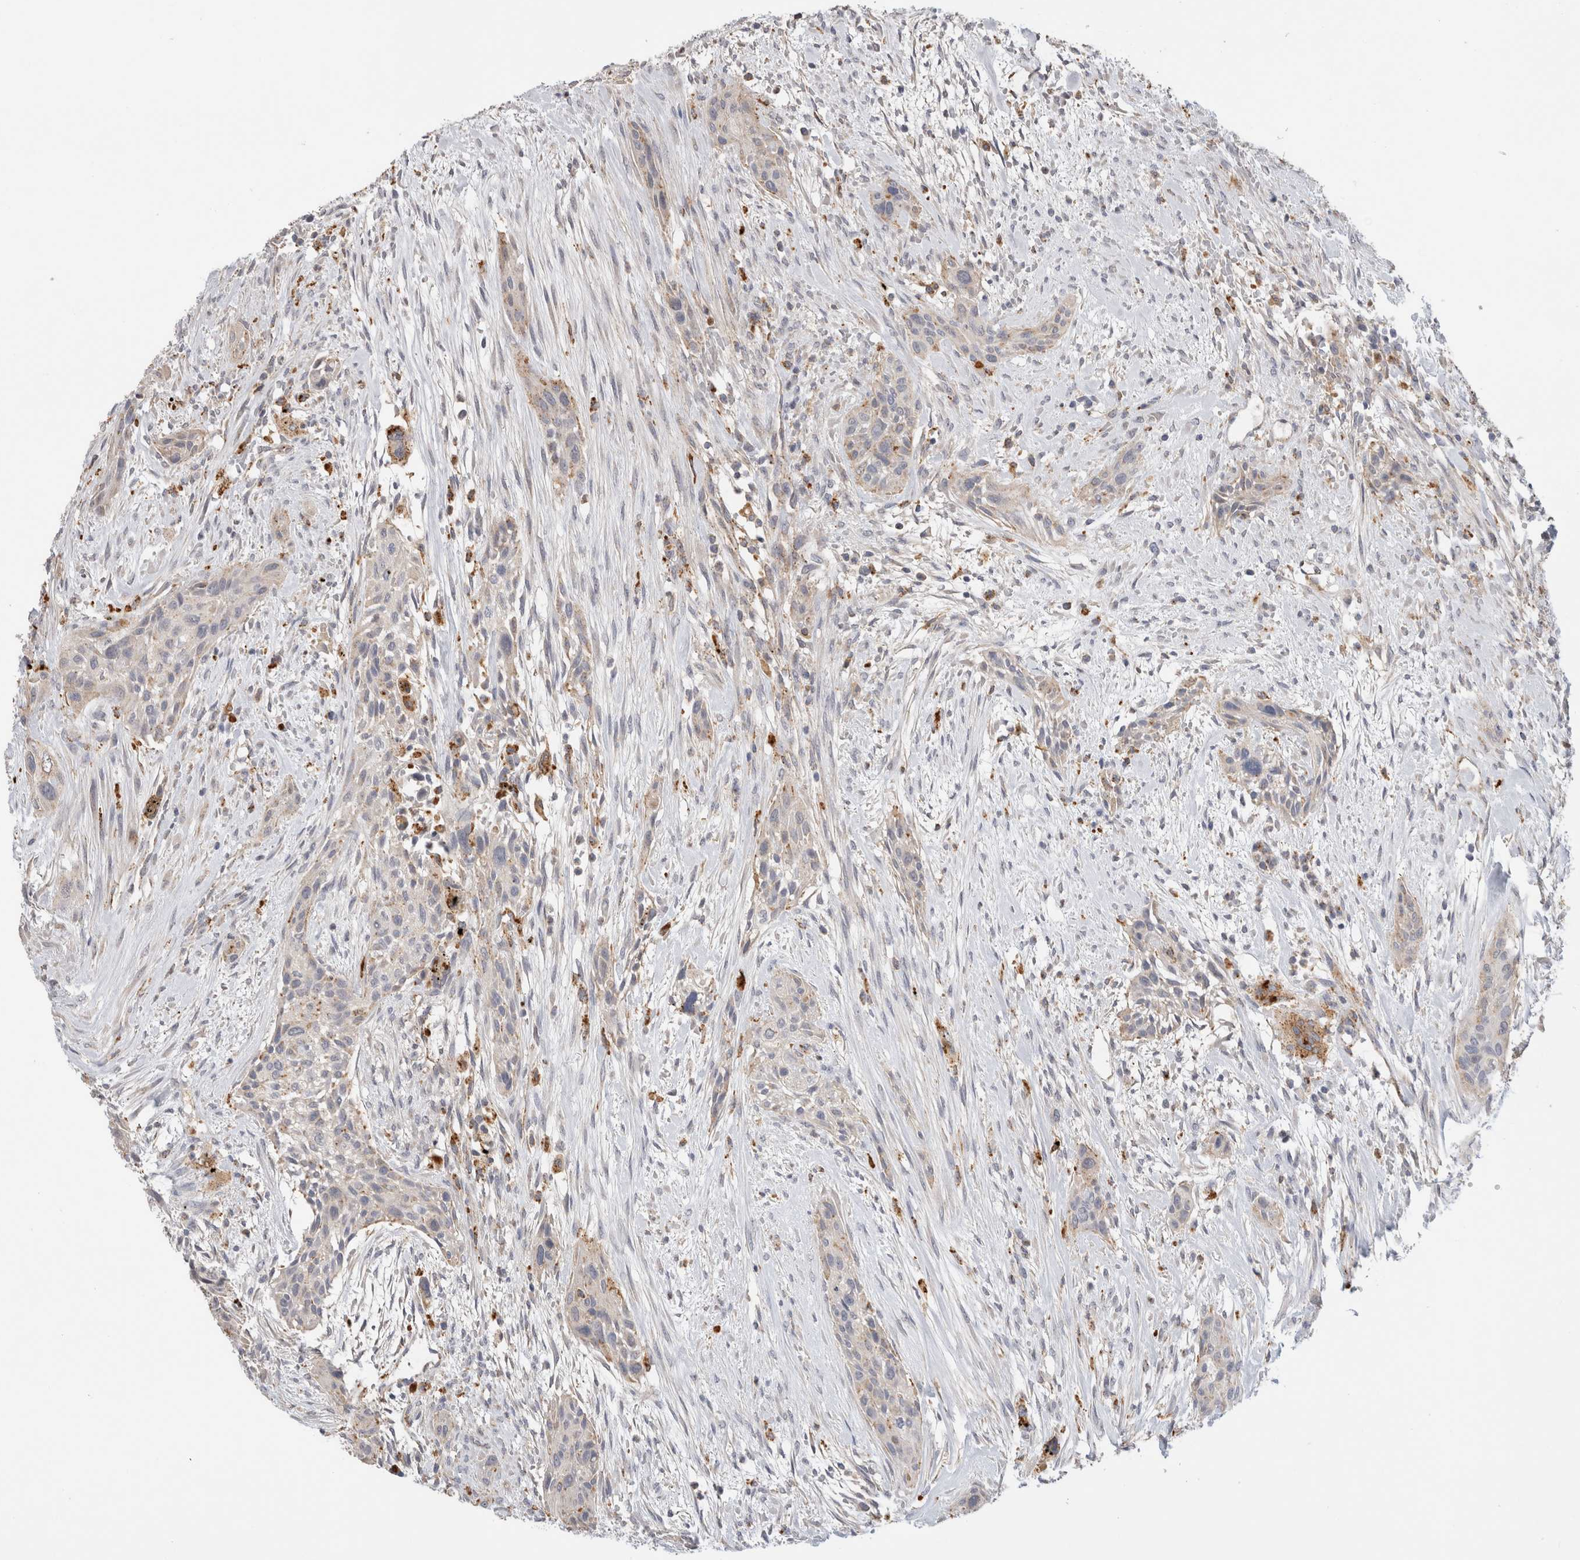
{"staining": {"intensity": "negative", "quantity": "none", "location": "none"}, "tissue": "urothelial cancer", "cell_type": "Tumor cells", "image_type": "cancer", "snomed": [{"axis": "morphology", "description": "Urothelial carcinoma, High grade"}, {"axis": "topography", "description": "Urinary bladder"}], "caption": "DAB (3,3'-diaminobenzidine) immunohistochemical staining of high-grade urothelial carcinoma exhibits no significant positivity in tumor cells. (DAB (3,3'-diaminobenzidine) immunohistochemistry (IHC) visualized using brightfield microscopy, high magnification).", "gene": "GNS", "patient": {"sex": "male", "age": 35}}